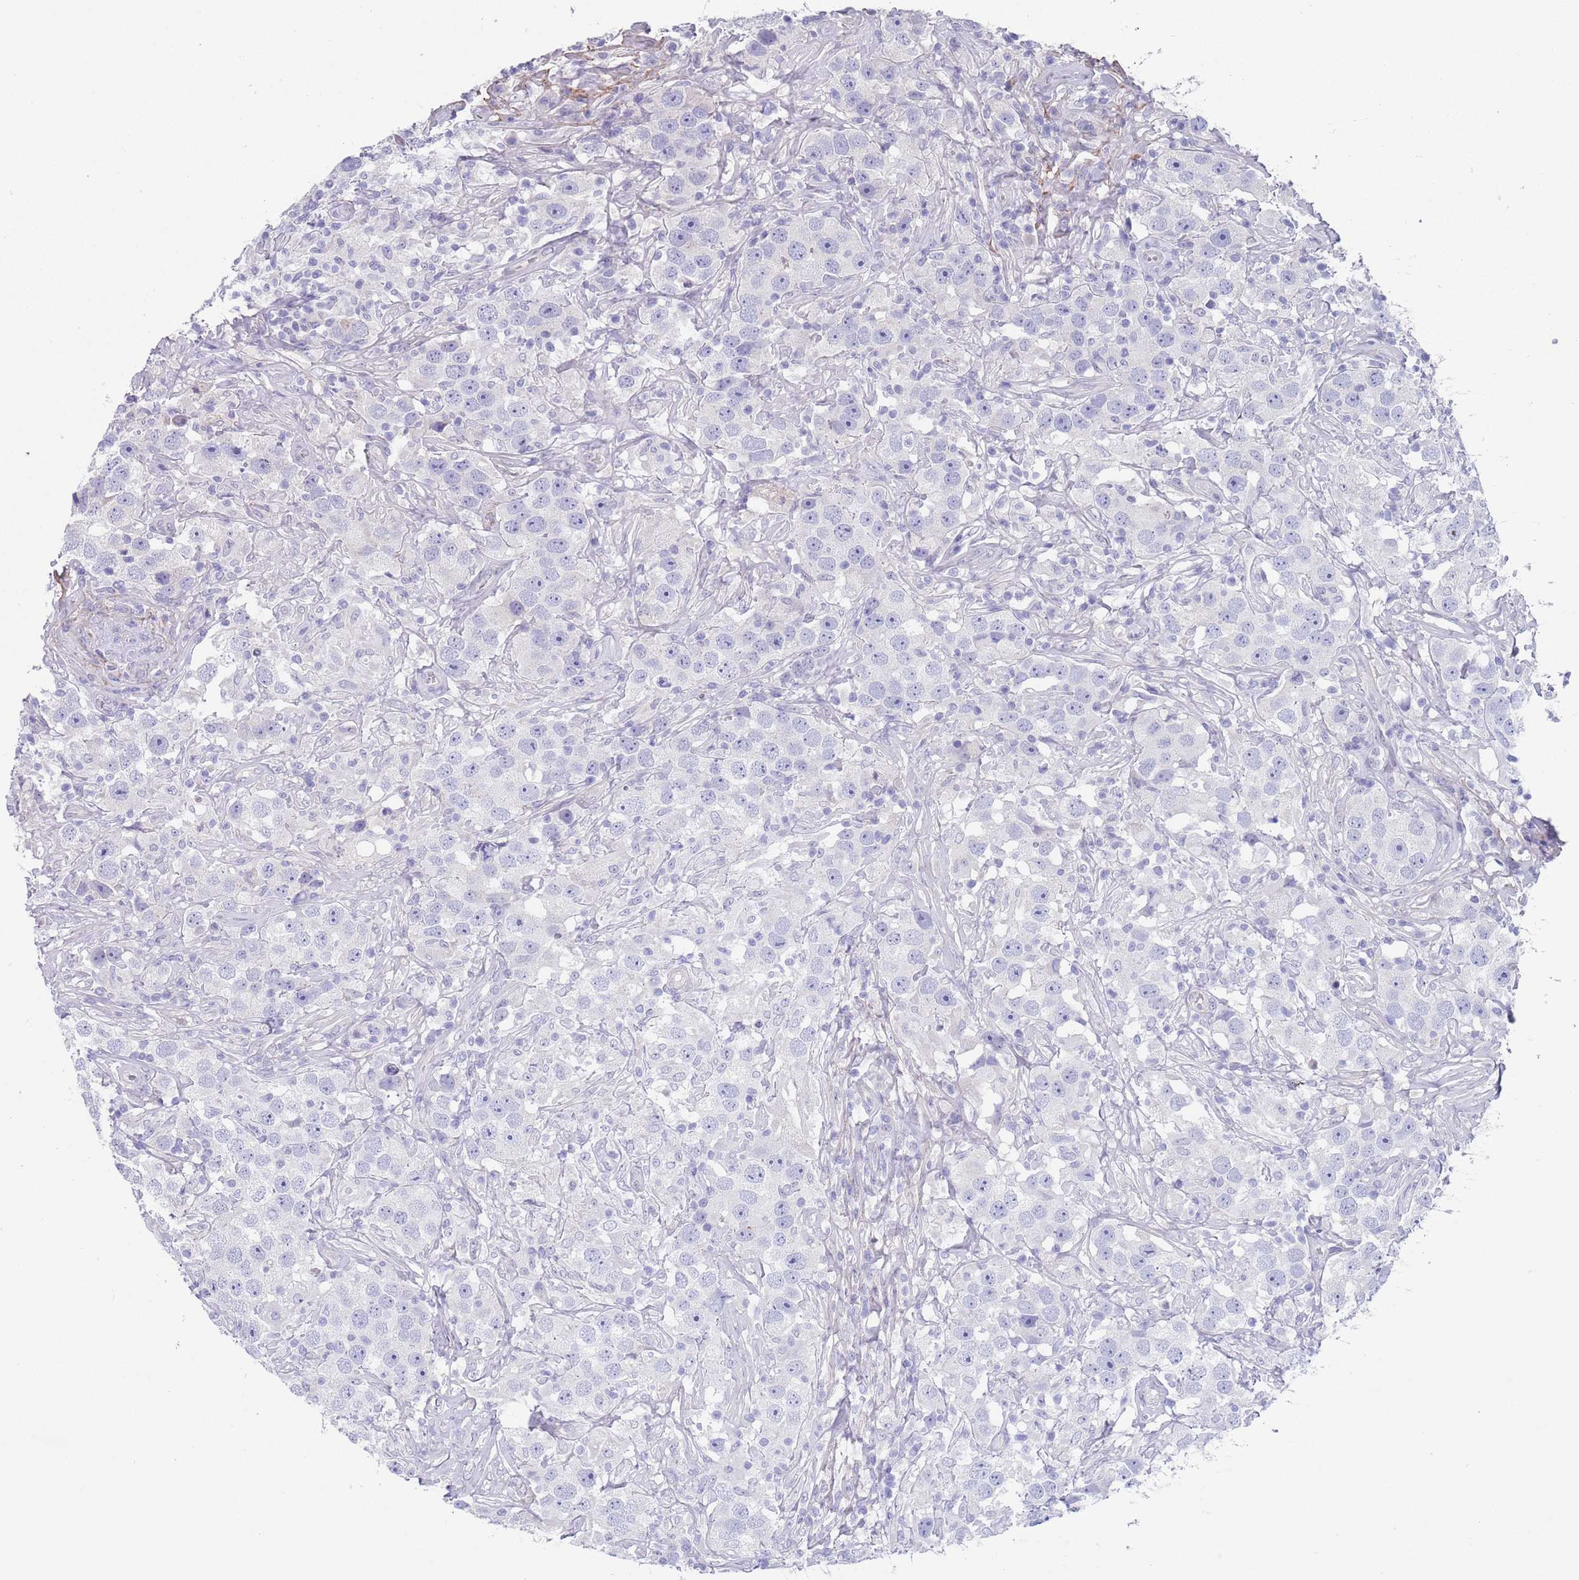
{"staining": {"intensity": "negative", "quantity": "none", "location": "none"}, "tissue": "testis cancer", "cell_type": "Tumor cells", "image_type": "cancer", "snomed": [{"axis": "morphology", "description": "Seminoma, NOS"}, {"axis": "topography", "description": "Testis"}], "caption": "A histopathology image of human seminoma (testis) is negative for staining in tumor cells.", "gene": "RNF169", "patient": {"sex": "male", "age": 49}}